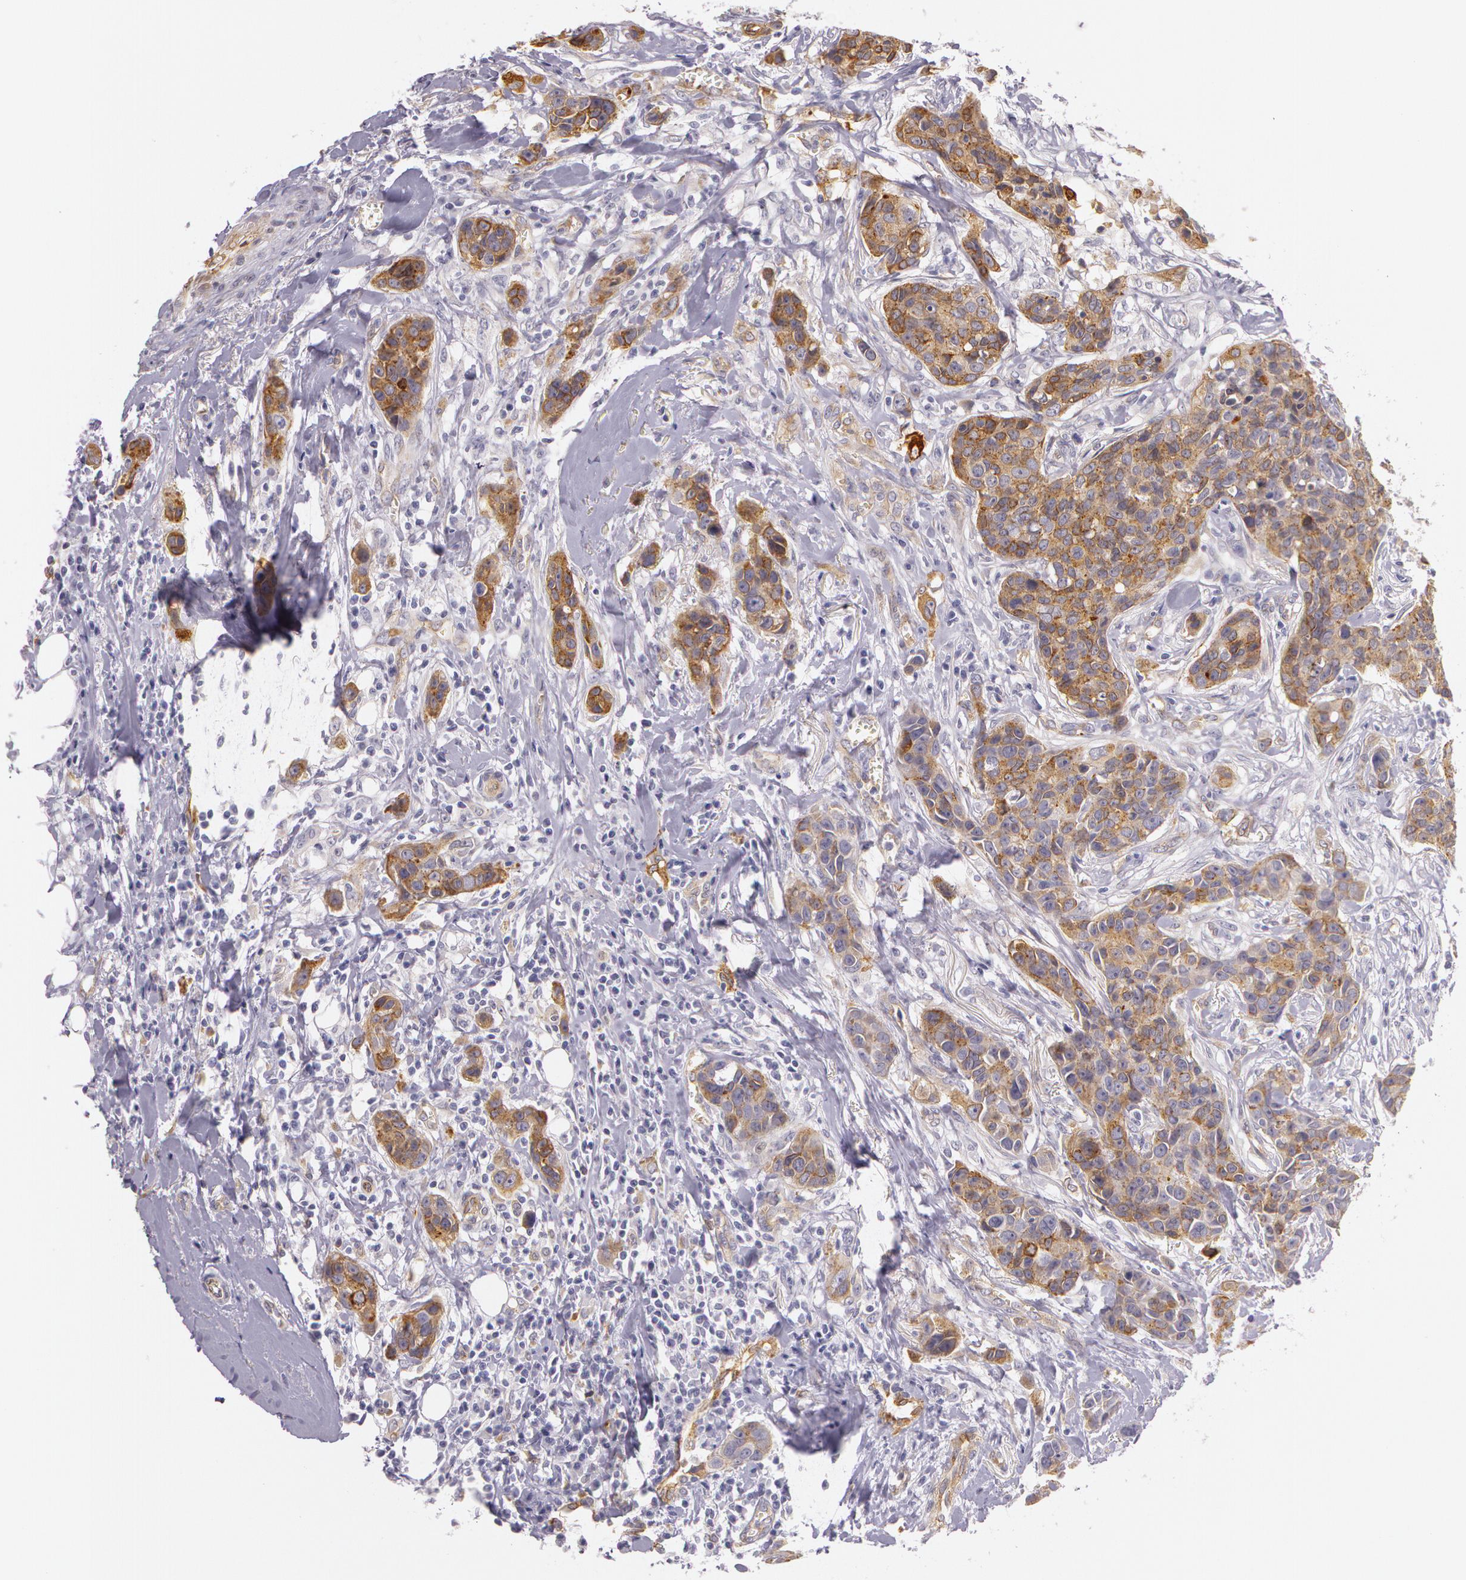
{"staining": {"intensity": "moderate", "quantity": ">75%", "location": "cytoplasmic/membranous"}, "tissue": "breast cancer", "cell_type": "Tumor cells", "image_type": "cancer", "snomed": [{"axis": "morphology", "description": "Duct carcinoma"}, {"axis": "topography", "description": "Breast"}], "caption": "Breast invasive ductal carcinoma stained for a protein (brown) shows moderate cytoplasmic/membranous positive positivity in approximately >75% of tumor cells.", "gene": "APP", "patient": {"sex": "female", "age": 91}}